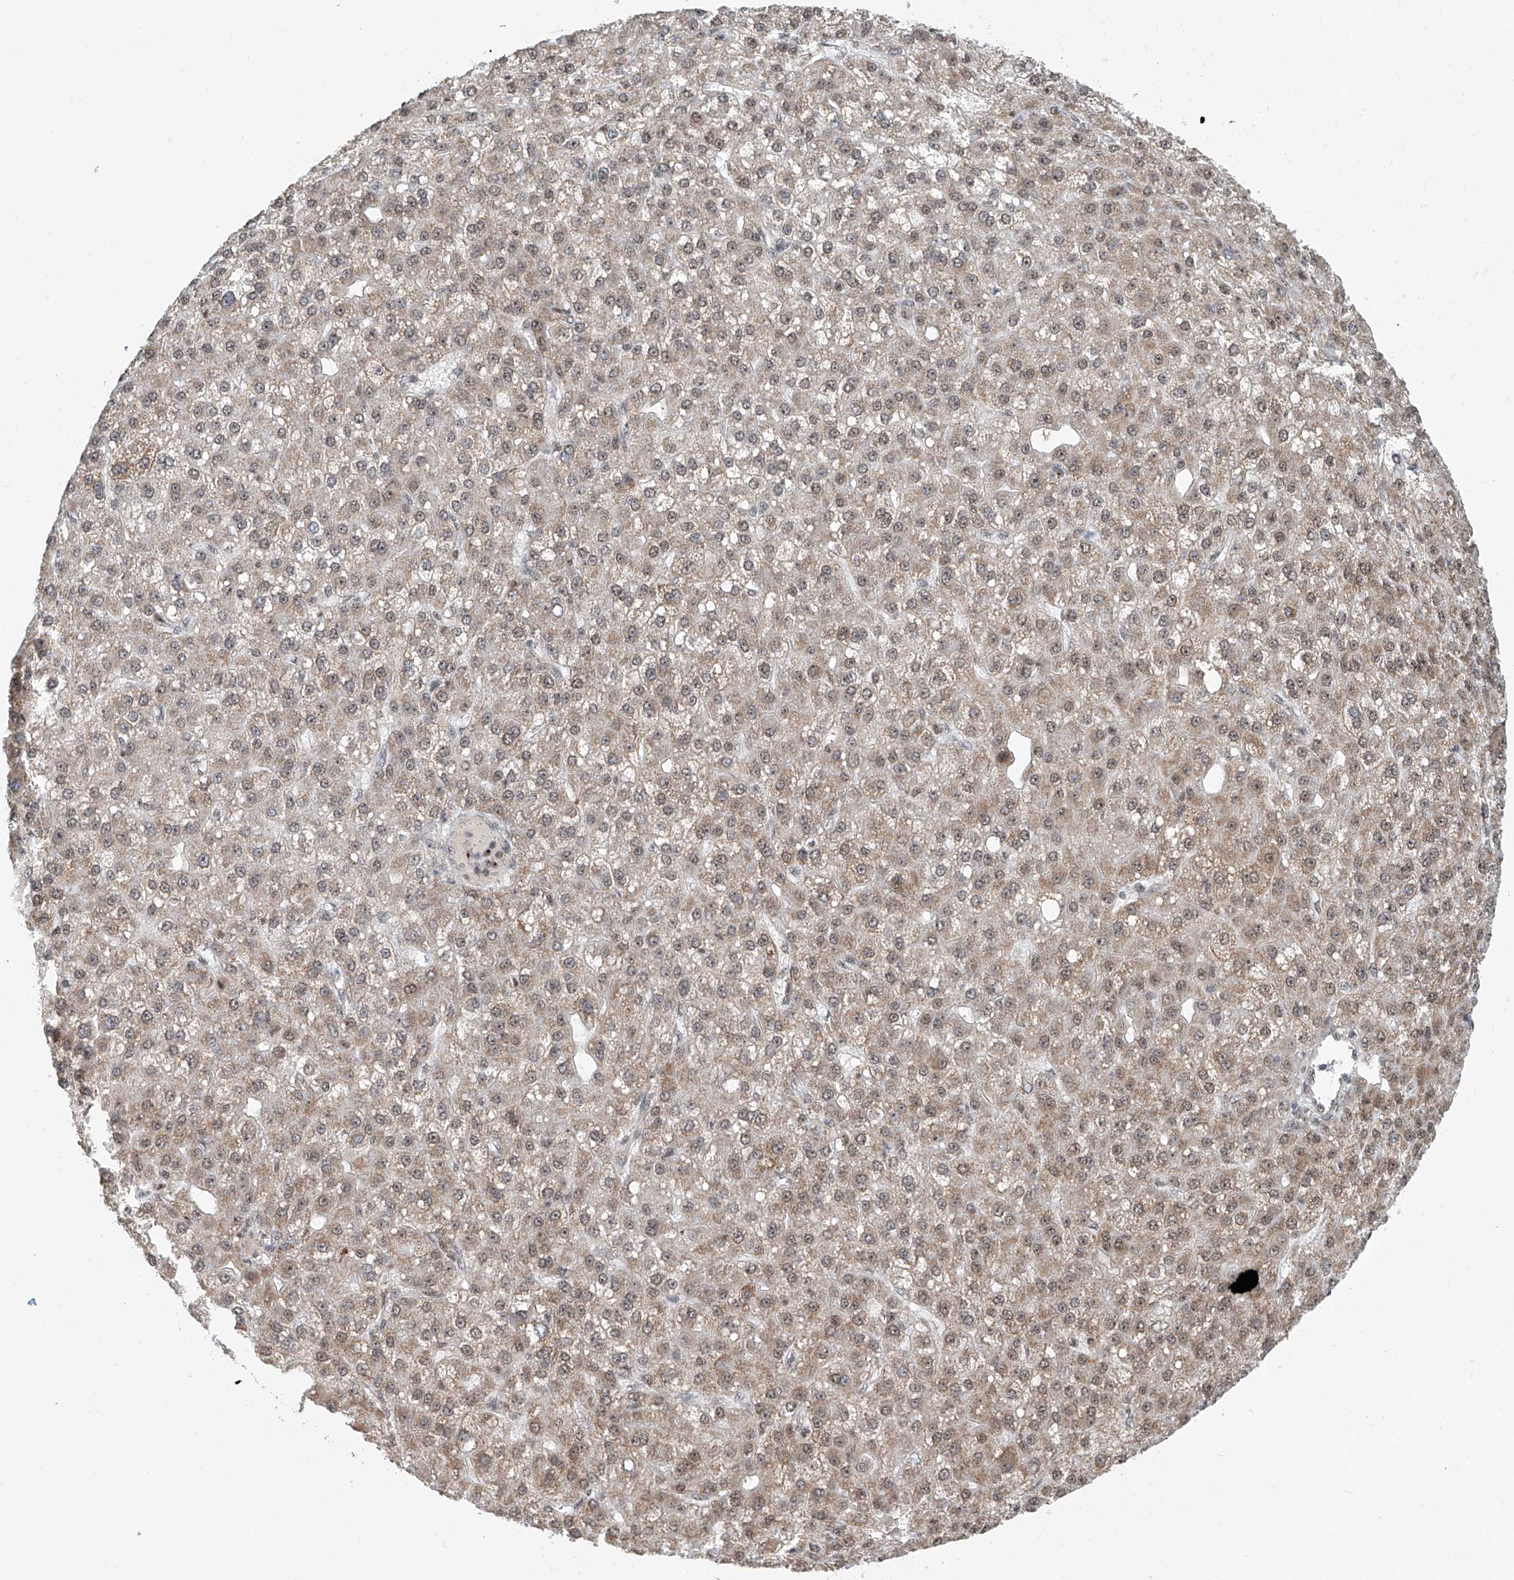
{"staining": {"intensity": "weak", "quantity": "25%-75%", "location": "cytoplasmic/membranous,nuclear"}, "tissue": "liver cancer", "cell_type": "Tumor cells", "image_type": "cancer", "snomed": [{"axis": "morphology", "description": "Carcinoma, Hepatocellular, NOS"}, {"axis": "topography", "description": "Liver"}], "caption": "Immunohistochemistry of human liver hepatocellular carcinoma reveals low levels of weak cytoplasmic/membranous and nuclear positivity in about 25%-75% of tumor cells. The staining is performed using DAB (3,3'-diaminobenzidine) brown chromogen to label protein expression. The nuclei are counter-stained blue using hematoxylin.", "gene": "SDE2", "patient": {"sex": "male", "age": 67}}